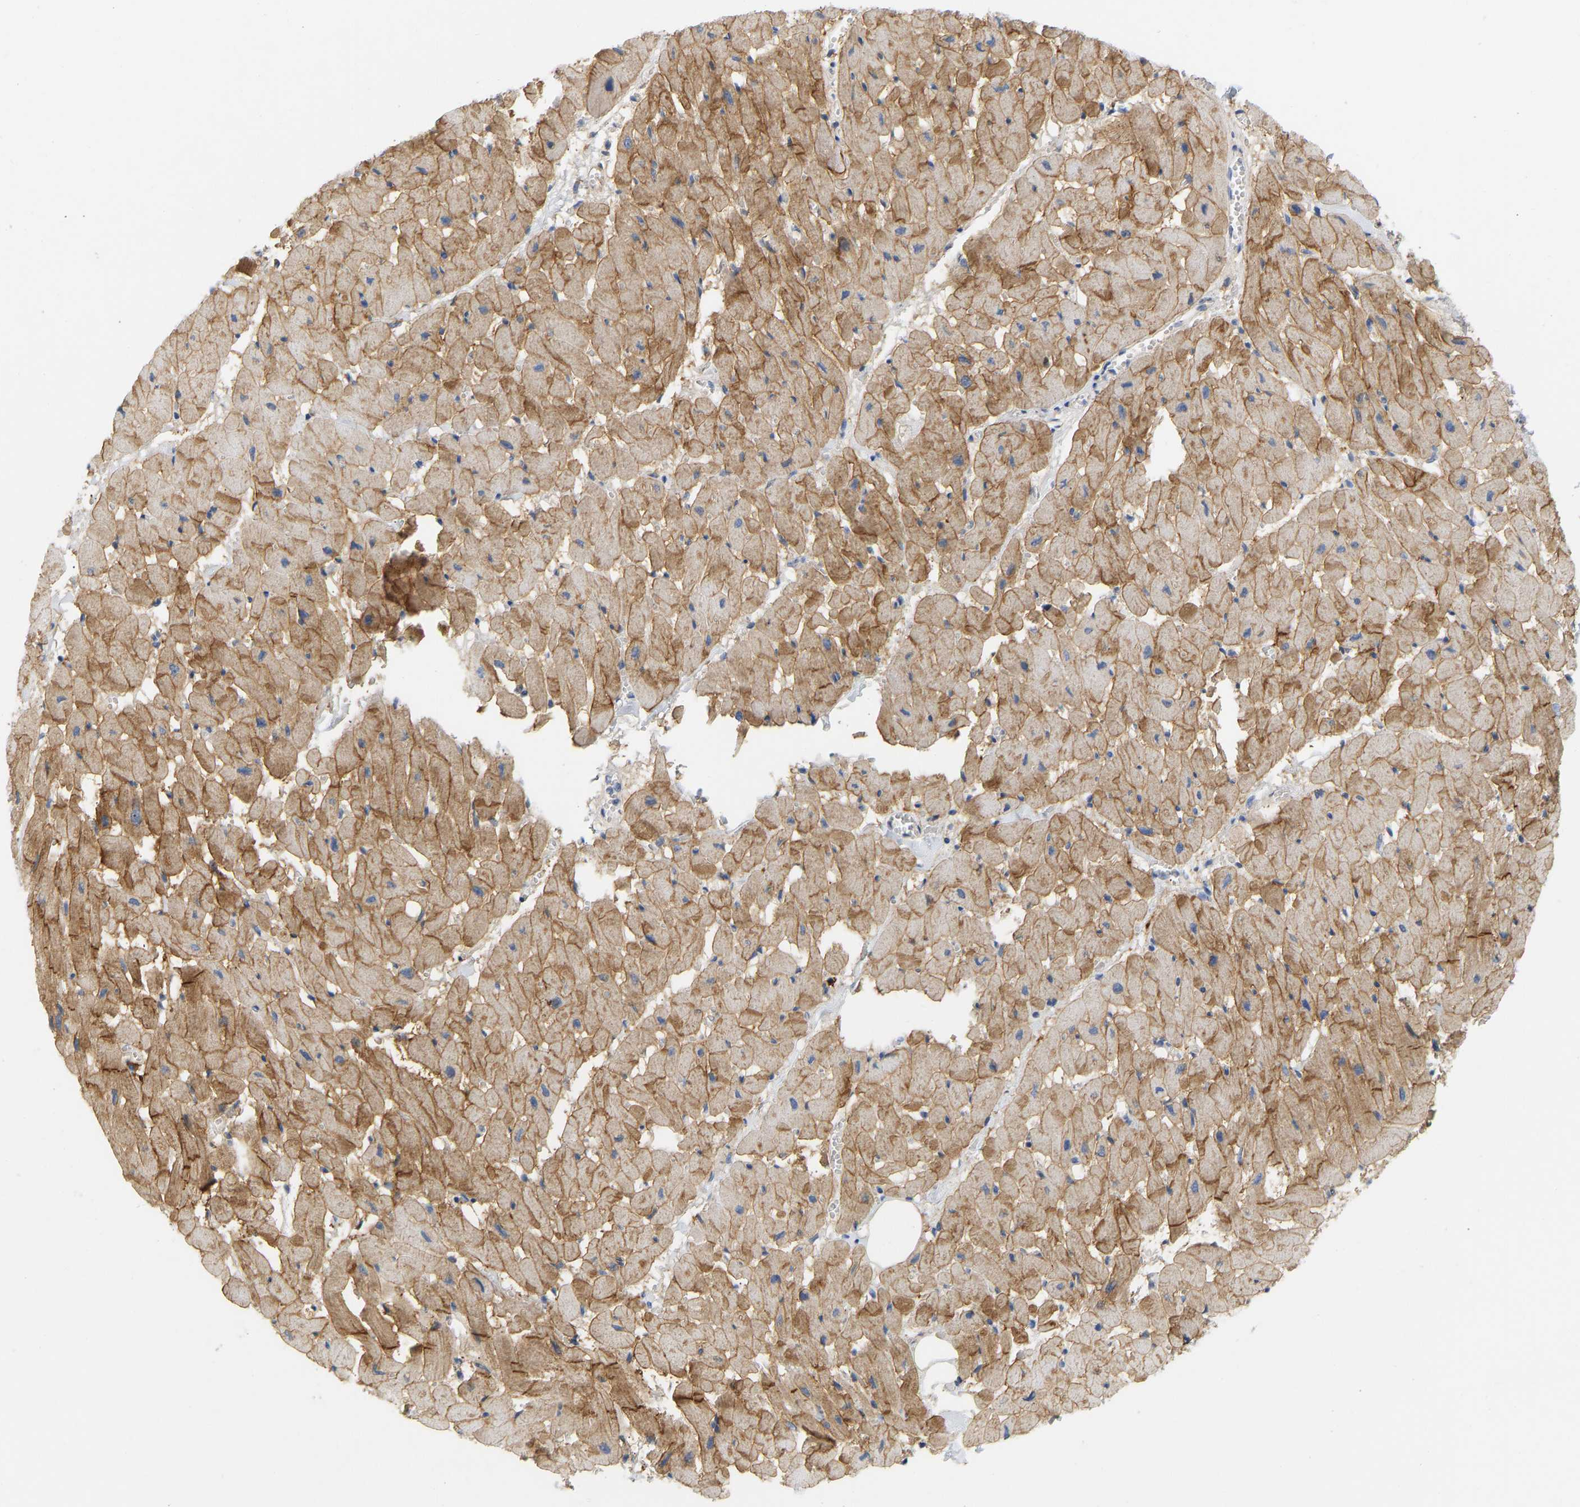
{"staining": {"intensity": "strong", "quantity": ">75%", "location": "cytoplasmic/membranous"}, "tissue": "heart muscle", "cell_type": "Cardiomyocytes", "image_type": "normal", "snomed": [{"axis": "morphology", "description": "Normal tissue, NOS"}, {"axis": "topography", "description": "Heart"}], "caption": "Immunohistochemistry (IHC) photomicrograph of normal heart muscle stained for a protein (brown), which reveals high levels of strong cytoplasmic/membranous positivity in about >75% of cardiomyocytes.", "gene": "BVES", "patient": {"sex": "female", "age": 19}}